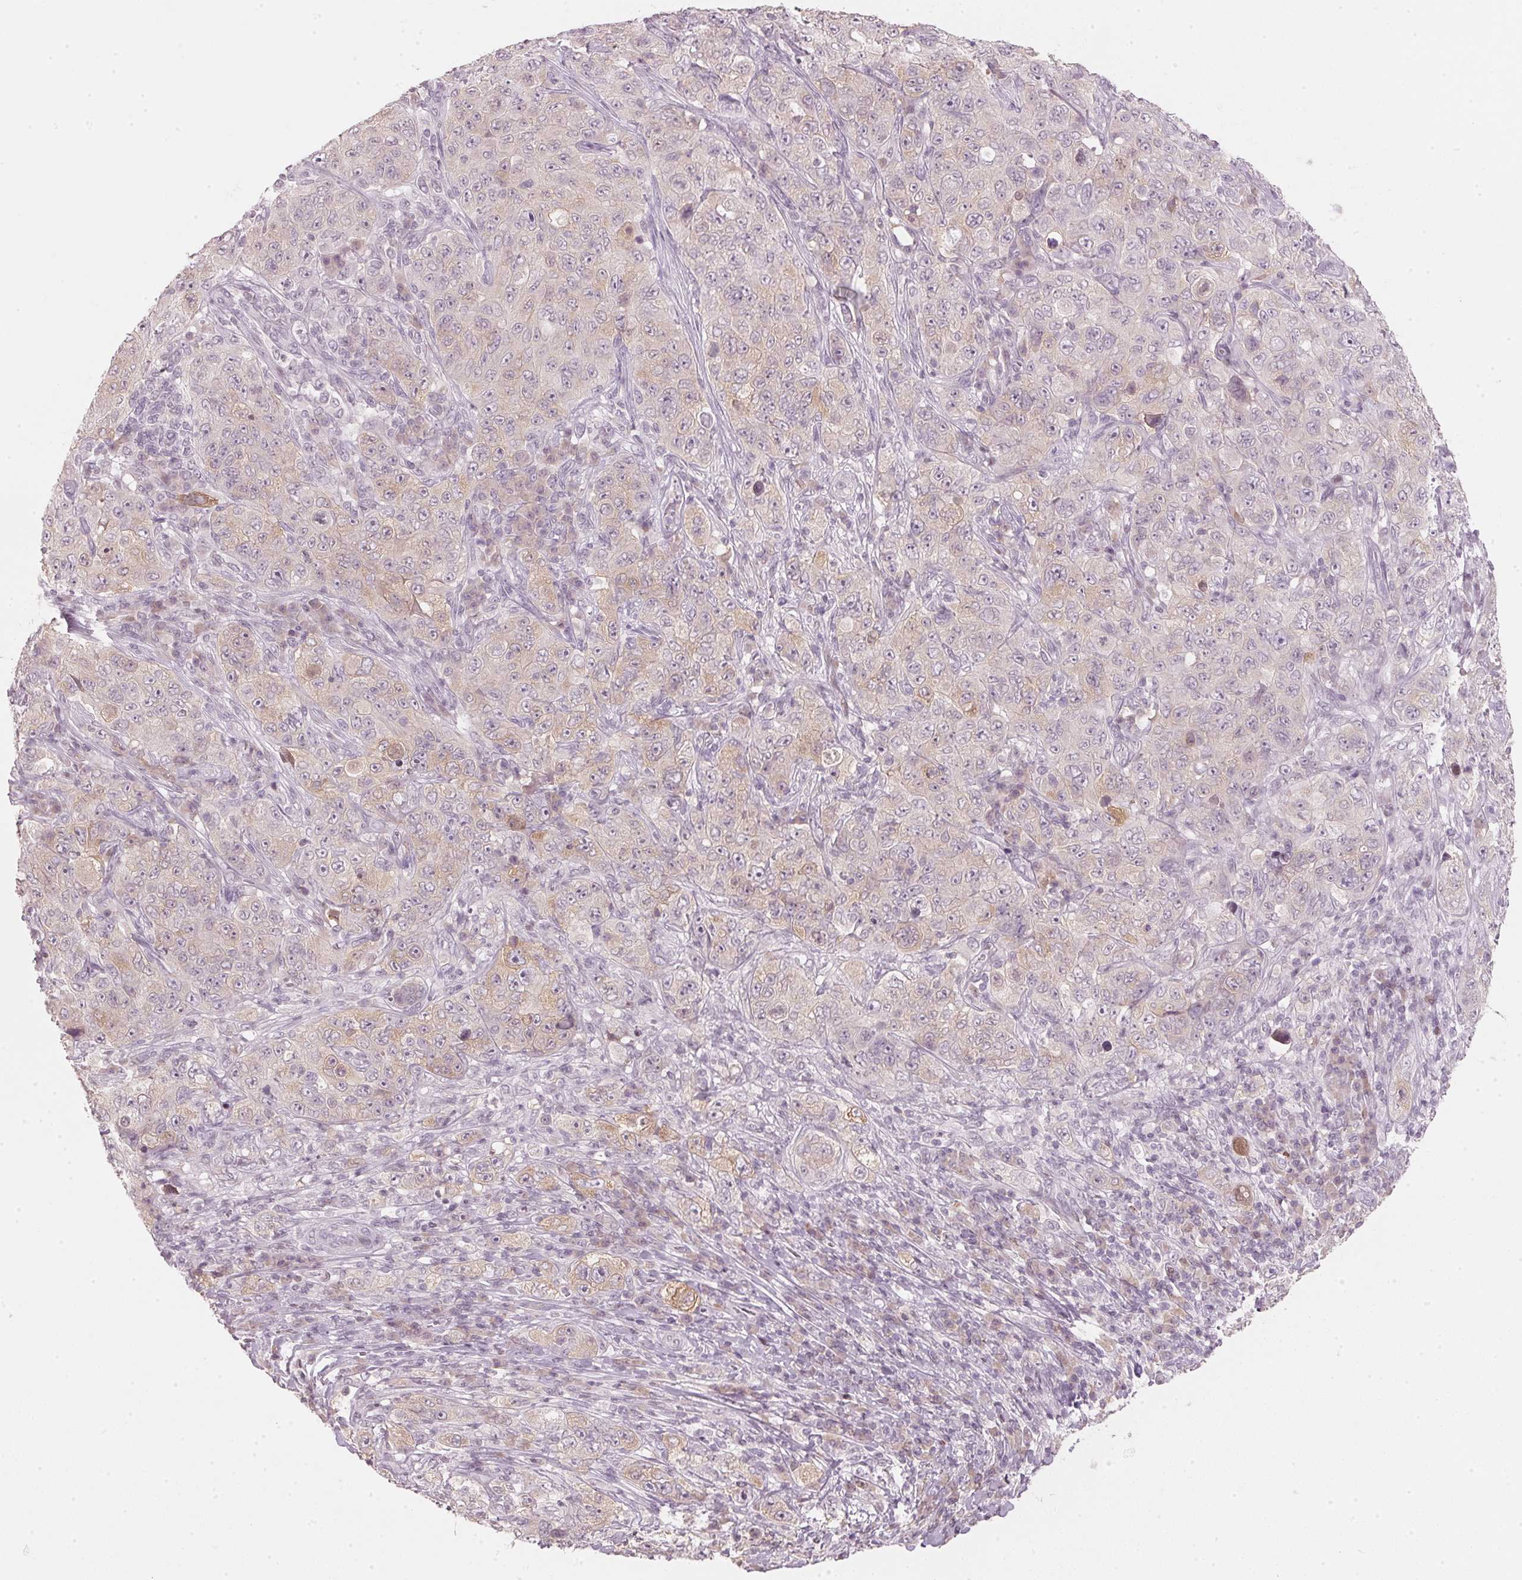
{"staining": {"intensity": "weak", "quantity": "<25%", "location": "cytoplasmic/membranous"}, "tissue": "pancreatic cancer", "cell_type": "Tumor cells", "image_type": "cancer", "snomed": [{"axis": "morphology", "description": "Adenocarcinoma, NOS"}, {"axis": "topography", "description": "Pancreas"}], "caption": "Adenocarcinoma (pancreatic) was stained to show a protein in brown. There is no significant staining in tumor cells.", "gene": "SFRP4", "patient": {"sex": "male", "age": 68}}